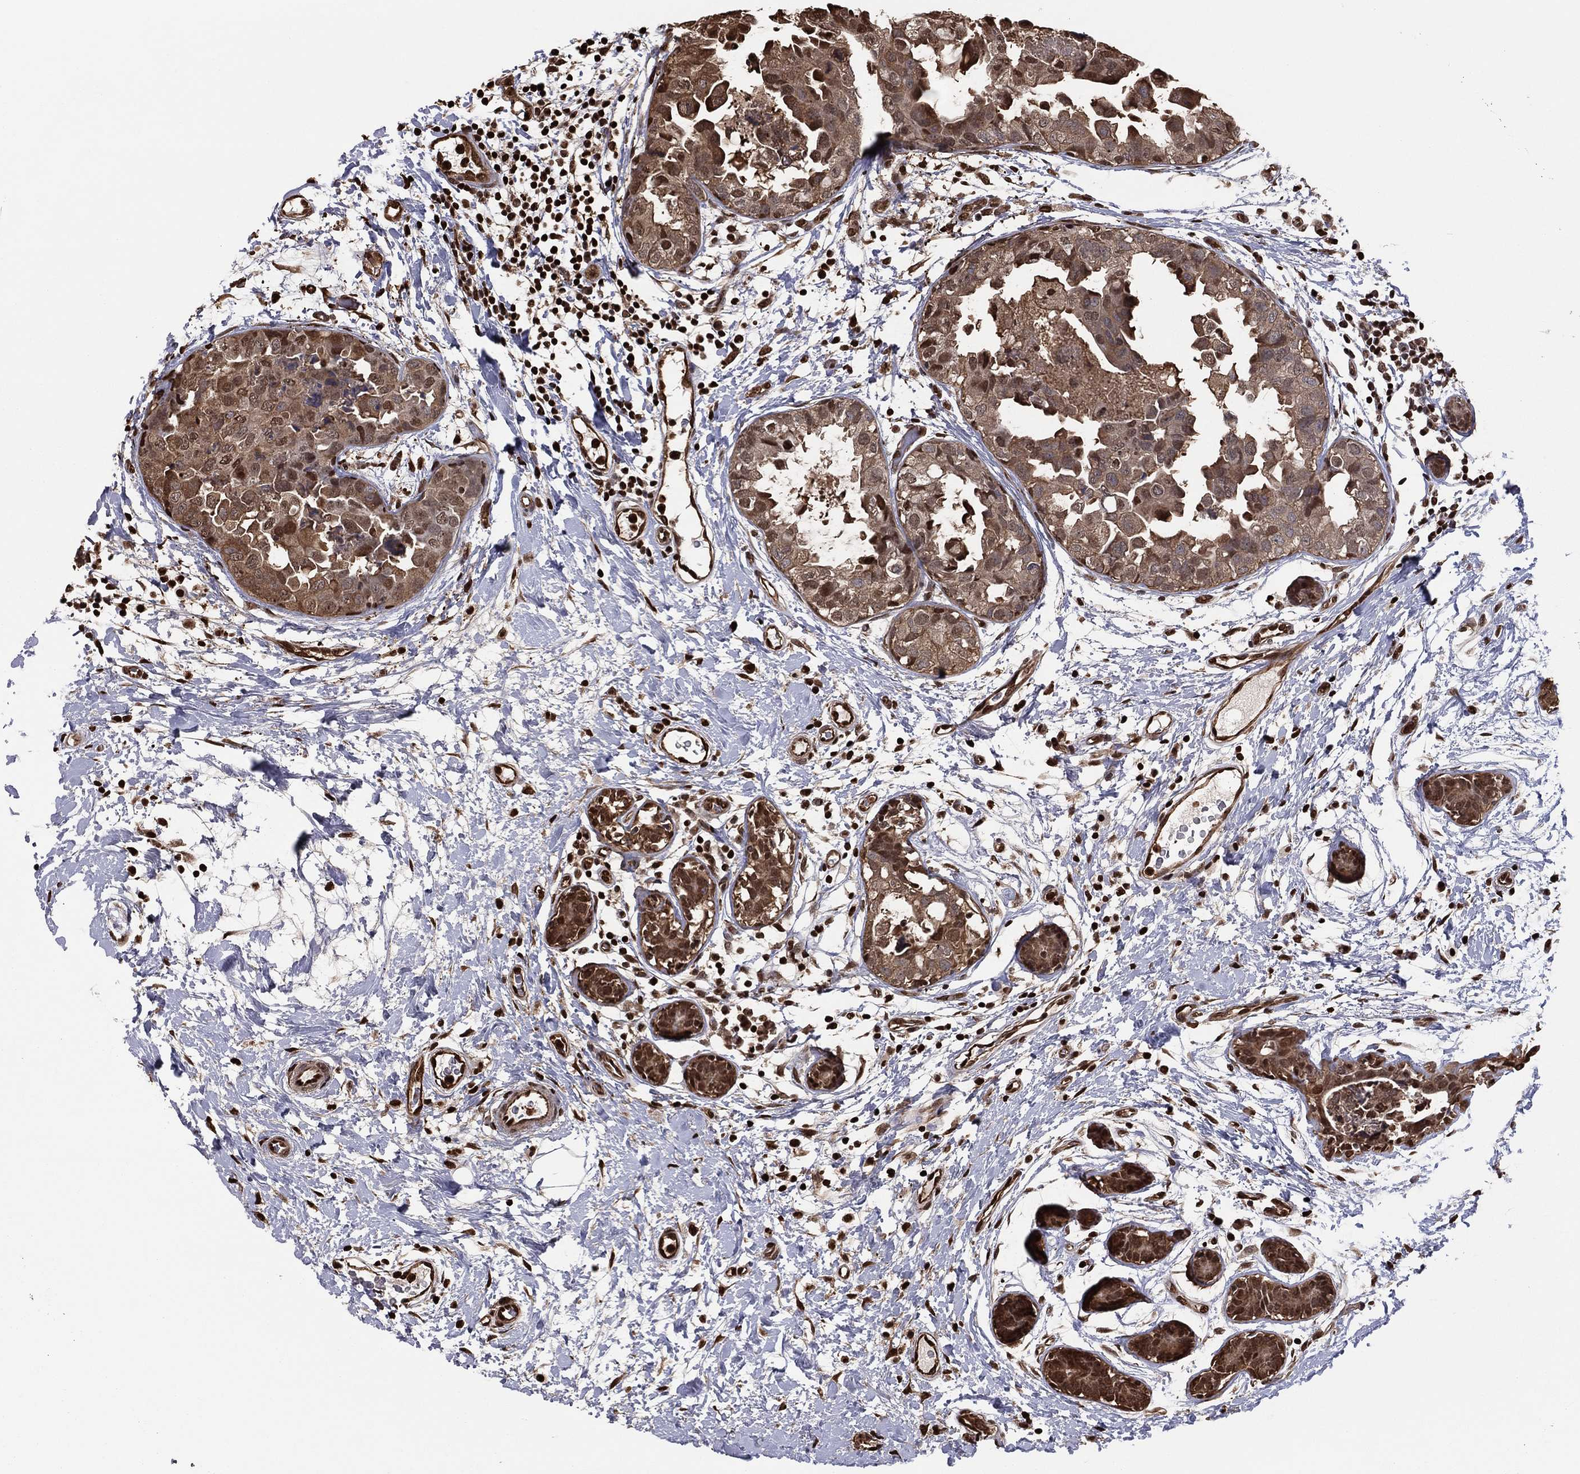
{"staining": {"intensity": "moderate", "quantity": ">75%", "location": "cytoplasmic/membranous,nuclear"}, "tissue": "breast cancer", "cell_type": "Tumor cells", "image_type": "cancer", "snomed": [{"axis": "morphology", "description": "Normal tissue, NOS"}, {"axis": "morphology", "description": "Duct carcinoma"}, {"axis": "topography", "description": "Breast"}], "caption": "Infiltrating ductal carcinoma (breast) stained with immunohistochemistry exhibits moderate cytoplasmic/membranous and nuclear staining in approximately >75% of tumor cells. The staining is performed using DAB (3,3'-diaminobenzidine) brown chromogen to label protein expression. The nuclei are counter-stained blue using hematoxylin.", "gene": "GAPDH", "patient": {"sex": "female", "age": 40}}